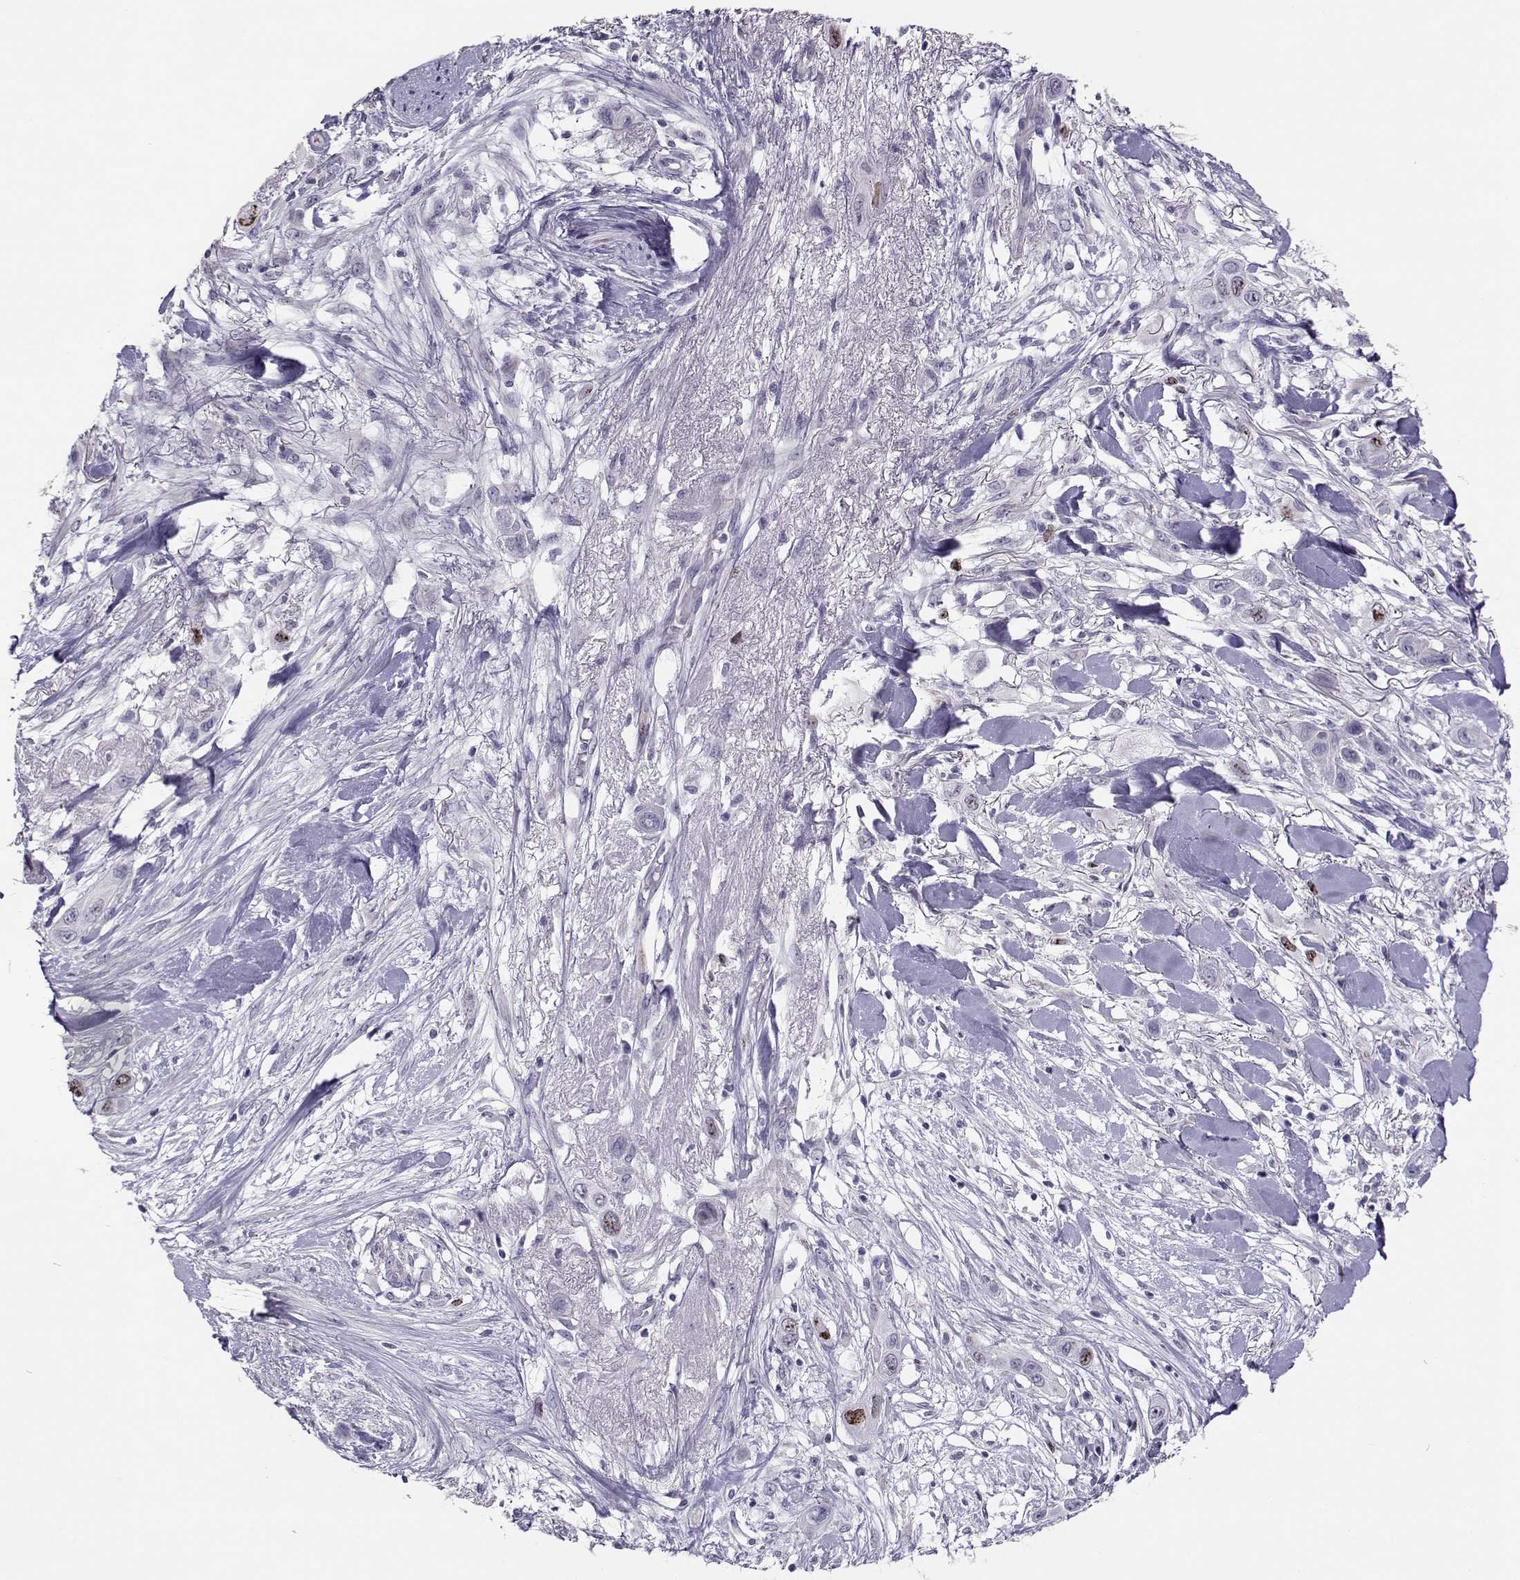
{"staining": {"intensity": "moderate", "quantity": "<25%", "location": "nuclear"}, "tissue": "skin cancer", "cell_type": "Tumor cells", "image_type": "cancer", "snomed": [{"axis": "morphology", "description": "Squamous cell carcinoma, NOS"}, {"axis": "topography", "description": "Skin"}], "caption": "Immunohistochemical staining of human squamous cell carcinoma (skin) demonstrates low levels of moderate nuclear expression in about <25% of tumor cells.", "gene": "NPW", "patient": {"sex": "male", "age": 79}}